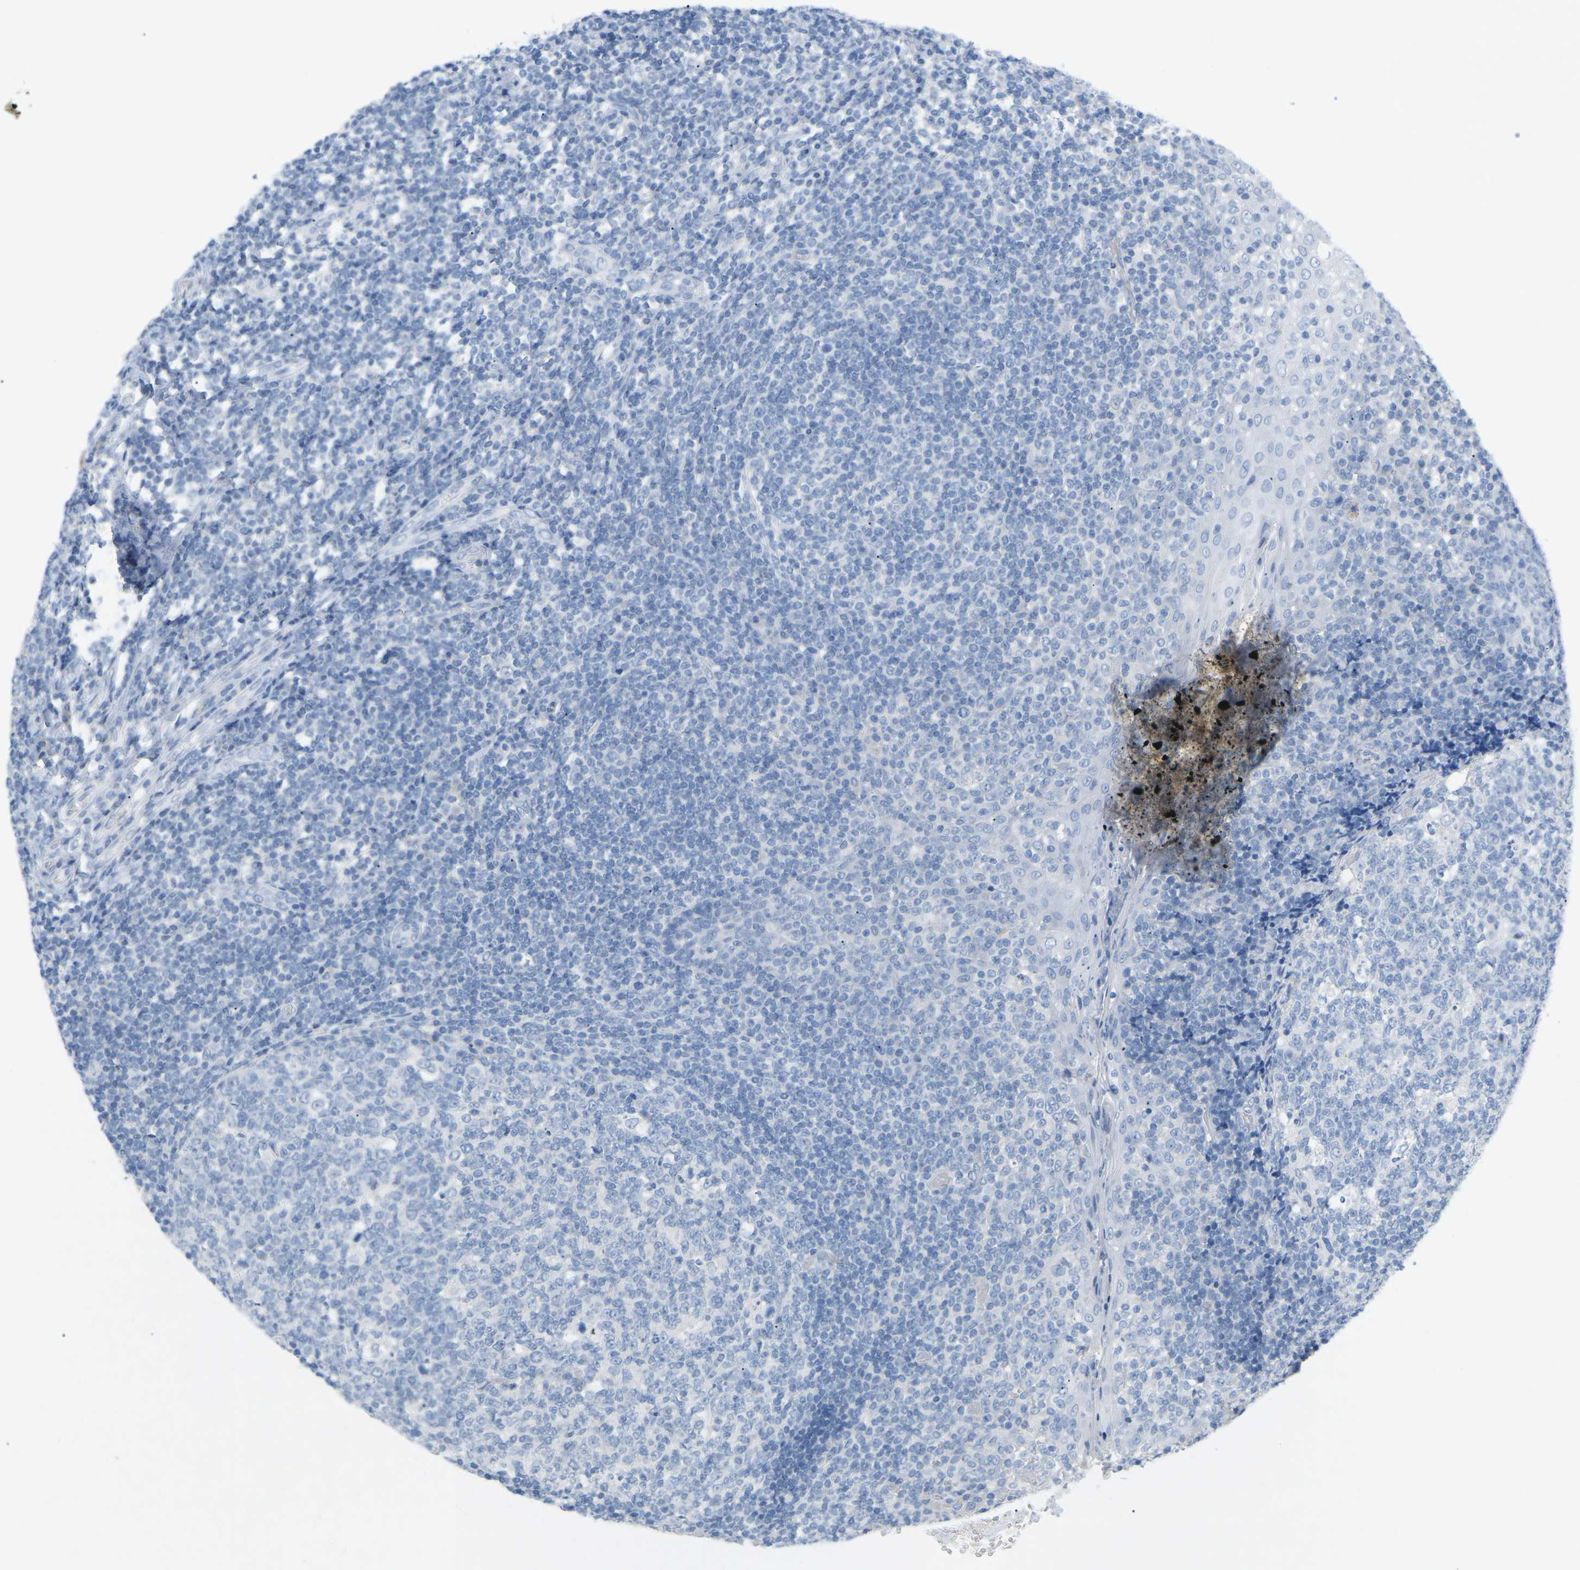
{"staining": {"intensity": "negative", "quantity": "none", "location": "none"}, "tissue": "tonsil", "cell_type": "Germinal center cells", "image_type": "normal", "snomed": [{"axis": "morphology", "description": "Normal tissue, NOS"}, {"axis": "topography", "description": "Tonsil"}], "caption": "An IHC photomicrograph of normal tonsil is shown. There is no staining in germinal center cells of tonsil. Brightfield microscopy of IHC stained with DAB (3,3'-diaminobenzidine) (brown) and hematoxylin (blue), captured at high magnification.", "gene": "HBG2", "patient": {"sex": "female", "age": 19}}